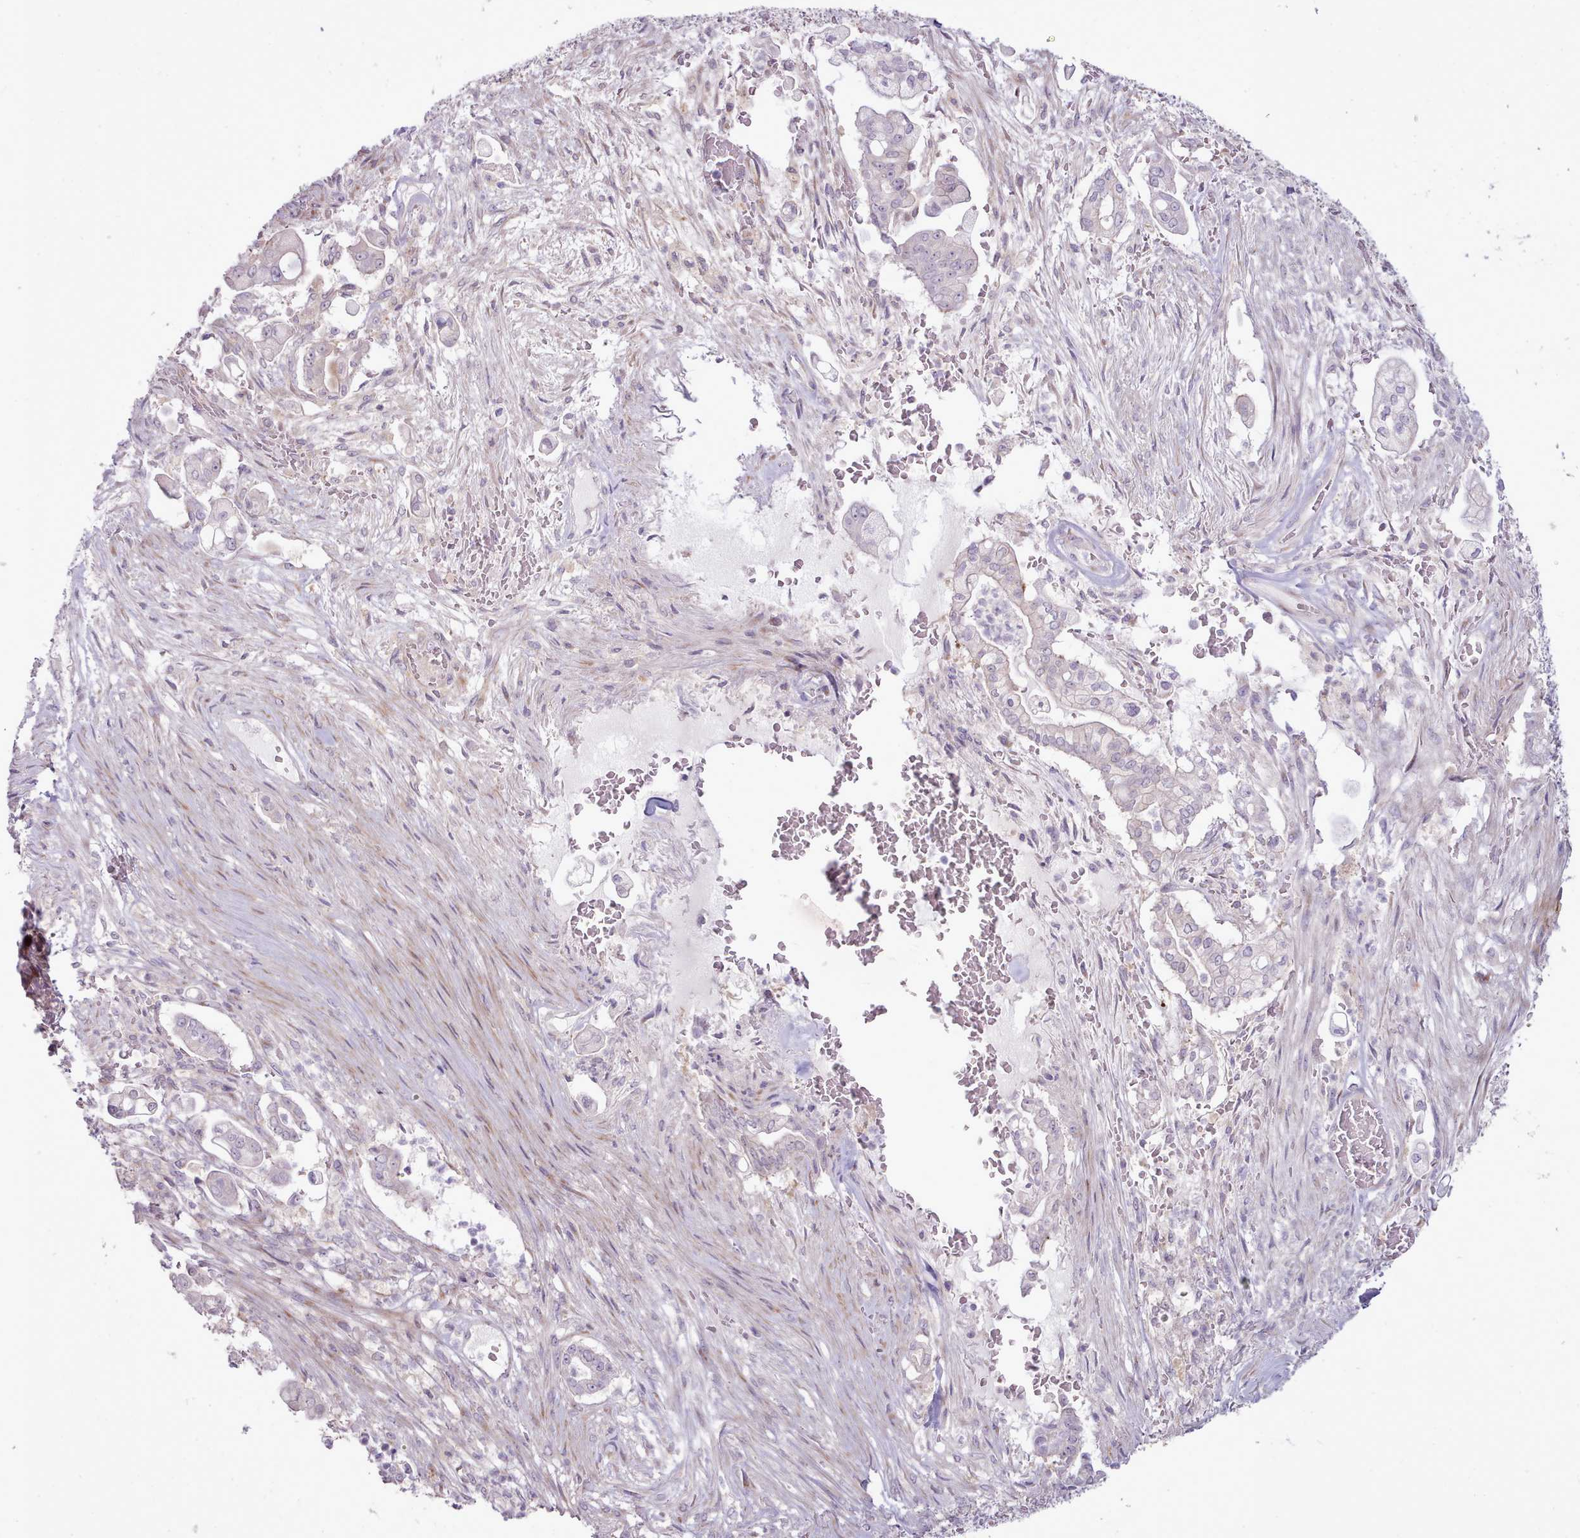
{"staining": {"intensity": "negative", "quantity": "none", "location": "none"}, "tissue": "pancreatic cancer", "cell_type": "Tumor cells", "image_type": "cancer", "snomed": [{"axis": "morphology", "description": "Adenocarcinoma, NOS"}, {"axis": "topography", "description": "Pancreas"}], "caption": "Immunohistochemical staining of pancreatic adenocarcinoma exhibits no significant expression in tumor cells. The staining was performed using DAB to visualize the protein expression in brown, while the nuclei were stained in blue with hematoxylin (Magnification: 20x).", "gene": "PPP3R2", "patient": {"sex": "female", "age": 69}}